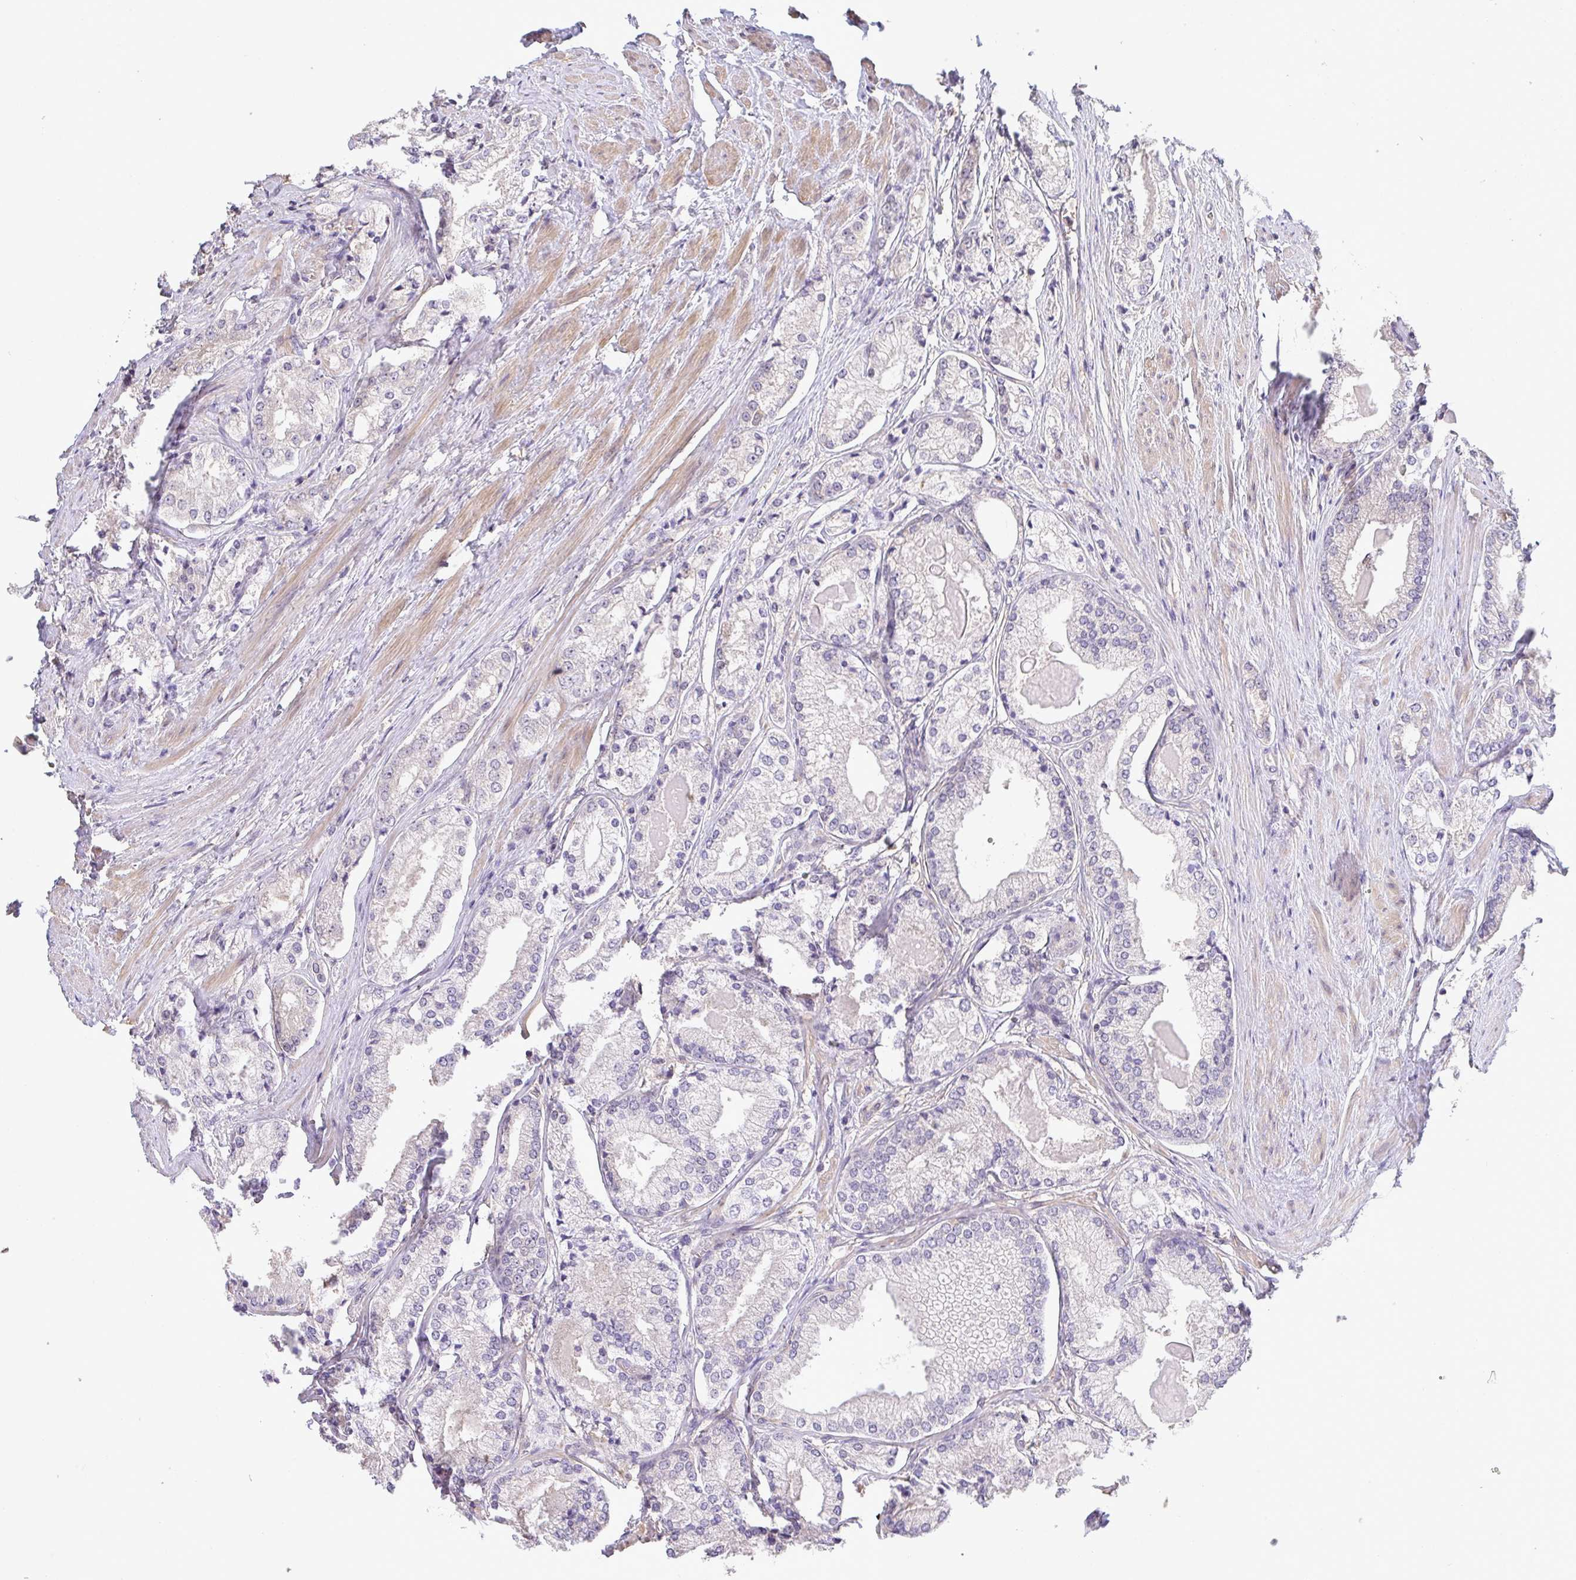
{"staining": {"intensity": "negative", "quantity": "none", "location": "none"}, "tissue": "prostate cancer", "cell_type": "Tumor cells", "image_type": "cancer", "snomed": [{"axis": "morphology", "description": "Adenocarcinoma, NOS"}, {"axis": "morphology", "description": "Adenocarcinoma, Low grade"}, {"axis": "topography", "description": "Prostate"}], "caption": "Prostate cancer (adenocarcinoma) was stained to show a protein in brown. There is no significant staining in tumor cells.", "gene": "EEF1AKMT1", "patient": {"sex": "male", "age": 68}}